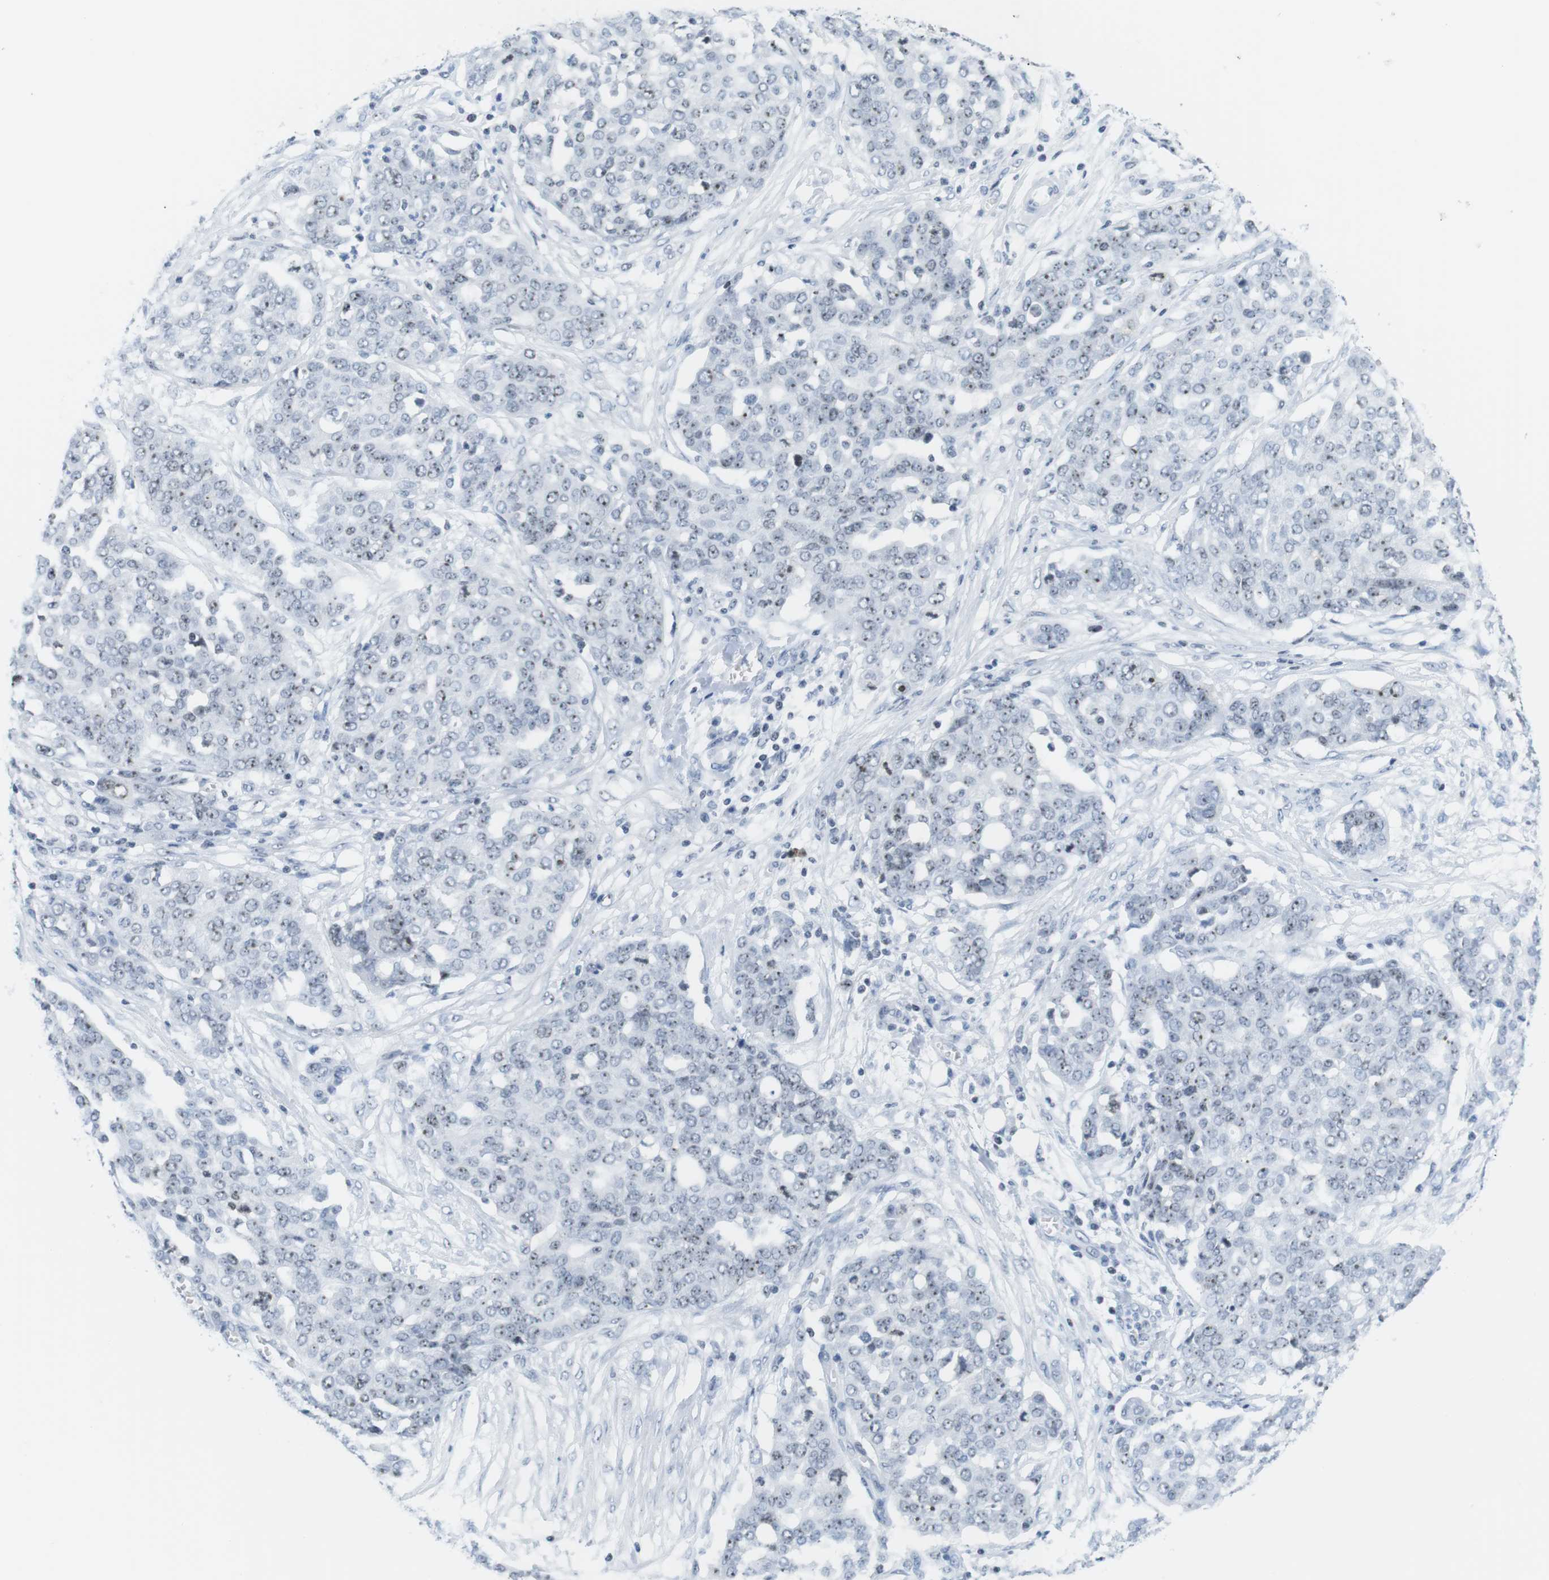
{"staining": {"intensity": "weak", "quantity": ">75%", "location": "nuclear"}, "tissue": "ovarian cancer", "cell_type": "Tumor cells", "image_type": "cancer", "snomed": [{"axis": "morphology", "description": "Cystadenocarcinoma, serous, NOS"}, {"axis": "topography", "description": "Soft tissue"}, {"axis": "topography", "description": "Ovary"}], "caption": "Immunohistochemistry (IHC) photomicrograph of ovarian cancer stained for a protein (brown), which exhibits low levels of weak nuclear expression in about >75% of tumor cells.", "gene": "NIFK", "patient": {"sex": "female", "age": 57}}